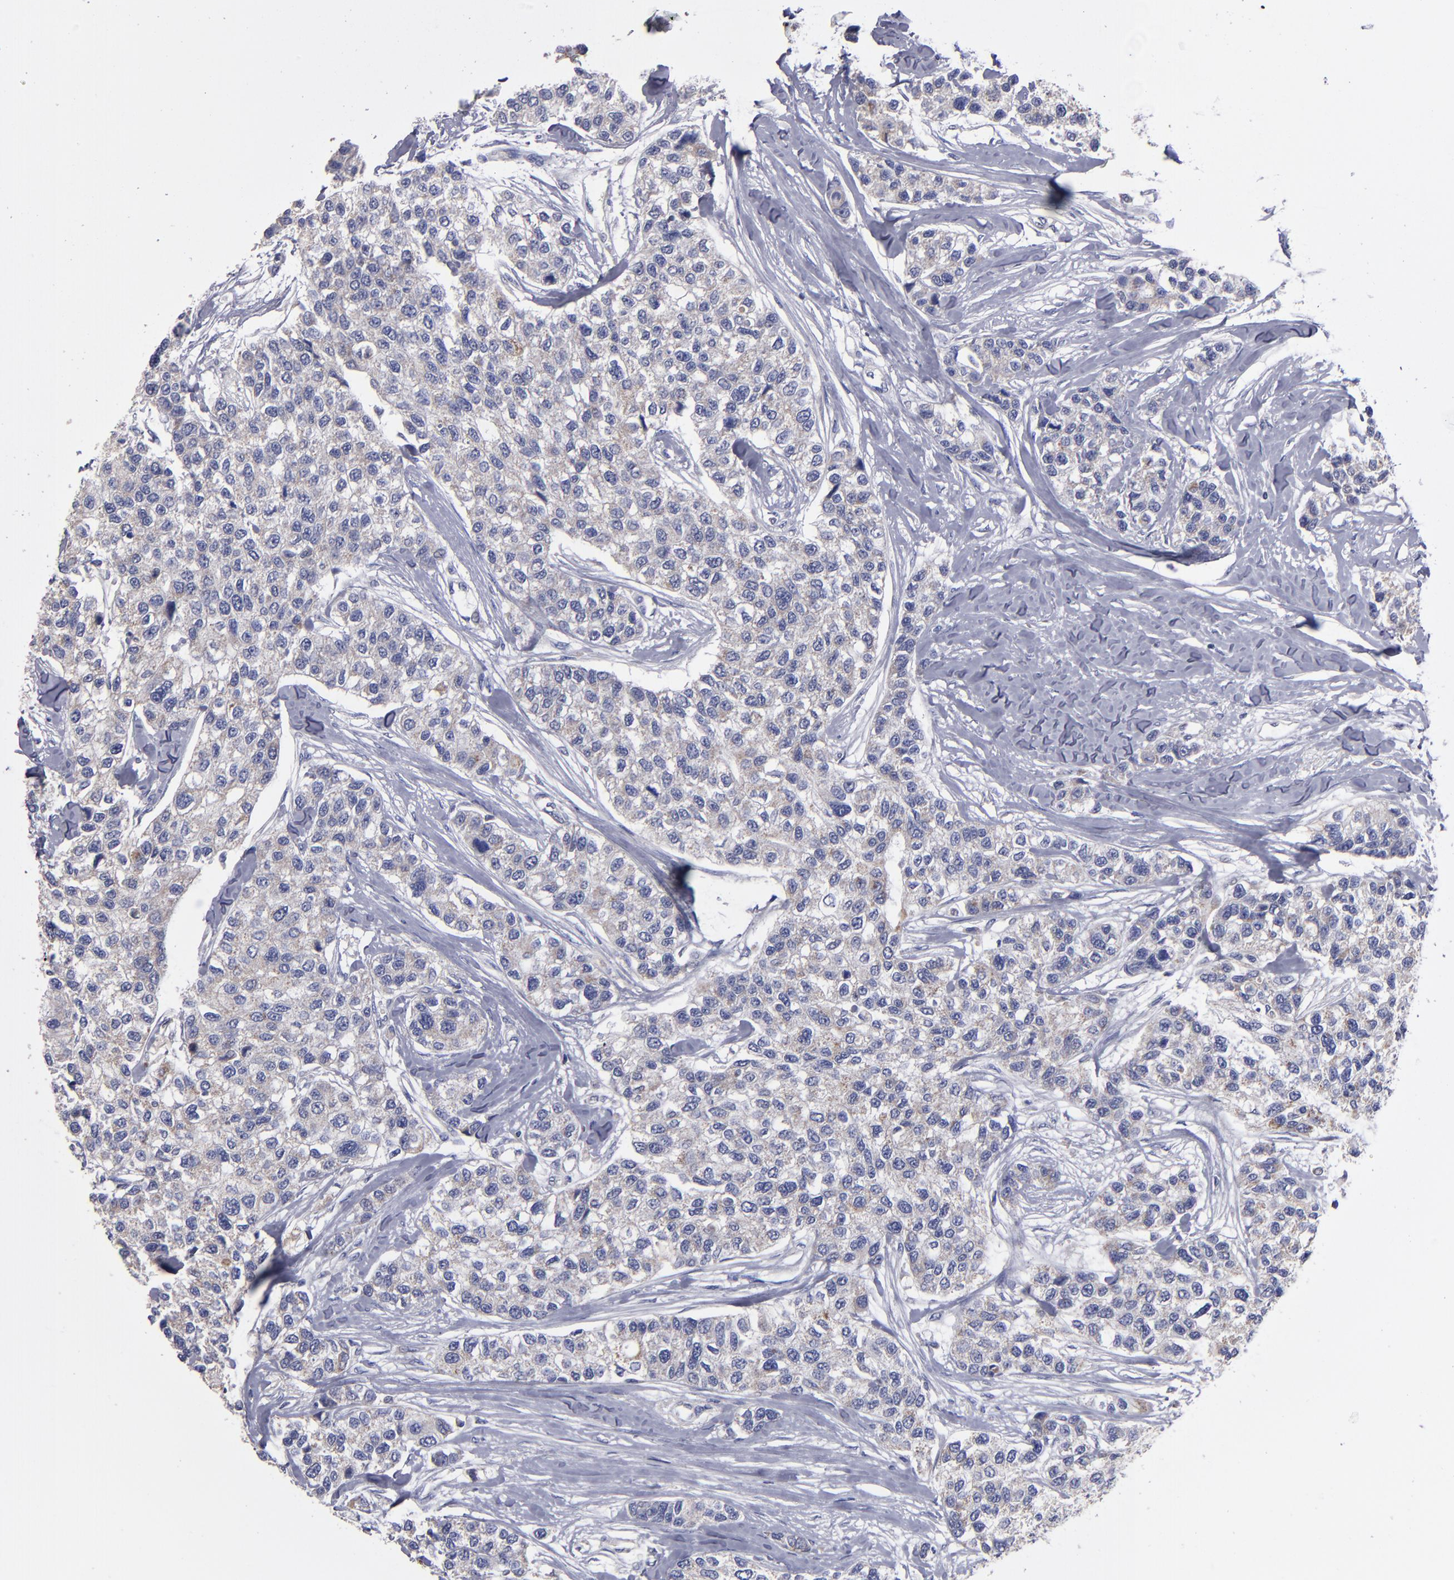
{"staining": {"intensity": "weak", "quantity": ">75%", "location": "cytoplasmic/membranous"}, "tissue": "breast cancer", "cell_type": "Tumor cells", "image_type": "cancer", "snomed": [{"axis": "morphology", "description": "Duct carcinoma"}, {"axis": "topography", "description": "Breast"}], "caption": "Human intraductal carcinoma (breast) stained for a protein (brown) shows weak cytoplasmic/membranous positive expression in about >75% of tumor cells.", "gene": "FGR", "patient": {"sex": "female", "age": 51}}